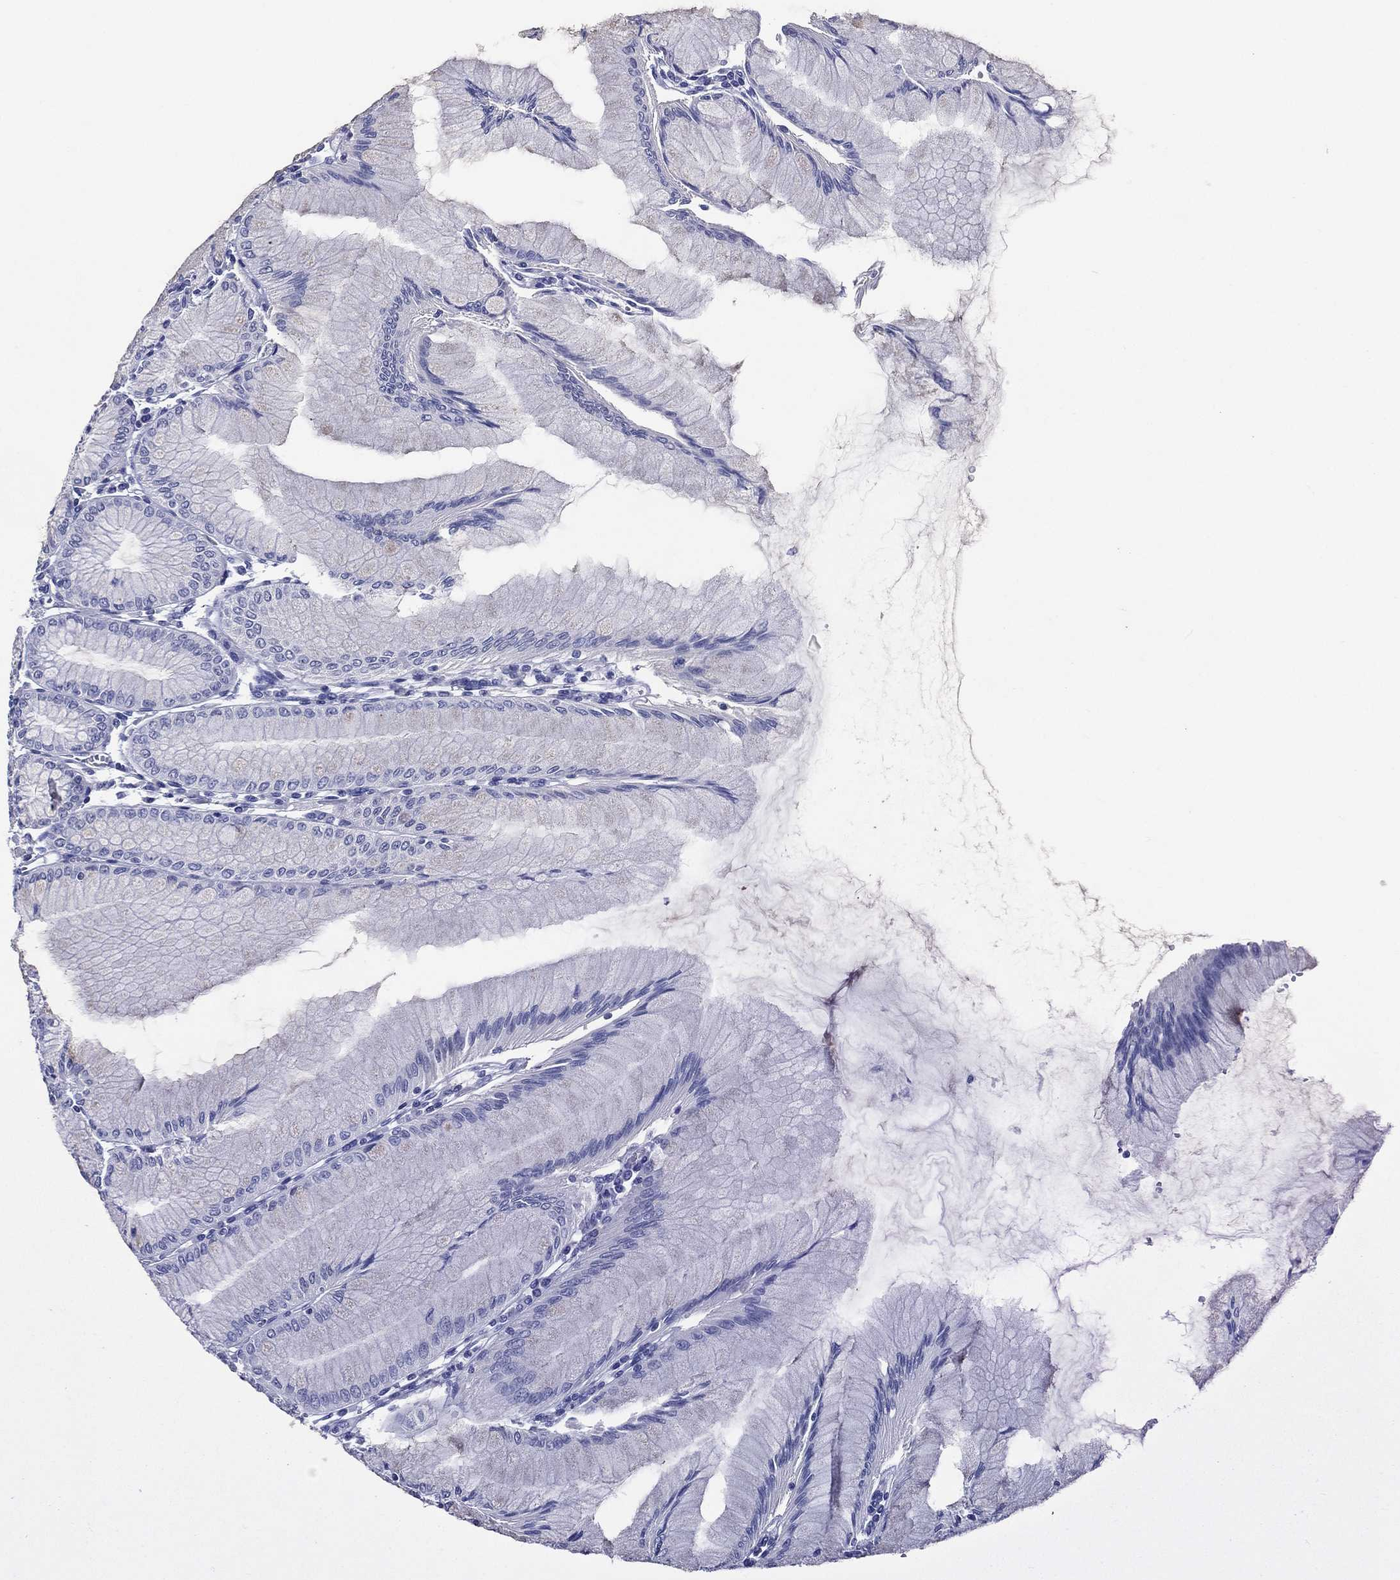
{"staining": {"intensity": "negative", "quantity": "none", "location": "none"}, "tissue": "stomach", "cell_type": "Glandular cells", "image_type": "normal", "snomed": [{"axis": "morphology", "description": "Normal tissue, NOS"}, {"axis": "topography", "description": "Stomach"}], "caption": "The micrograph reveals no staining of glandular cells in benign stomach.", "gene": "ACE2", "patient": {"sex": "female", "age": 57}}